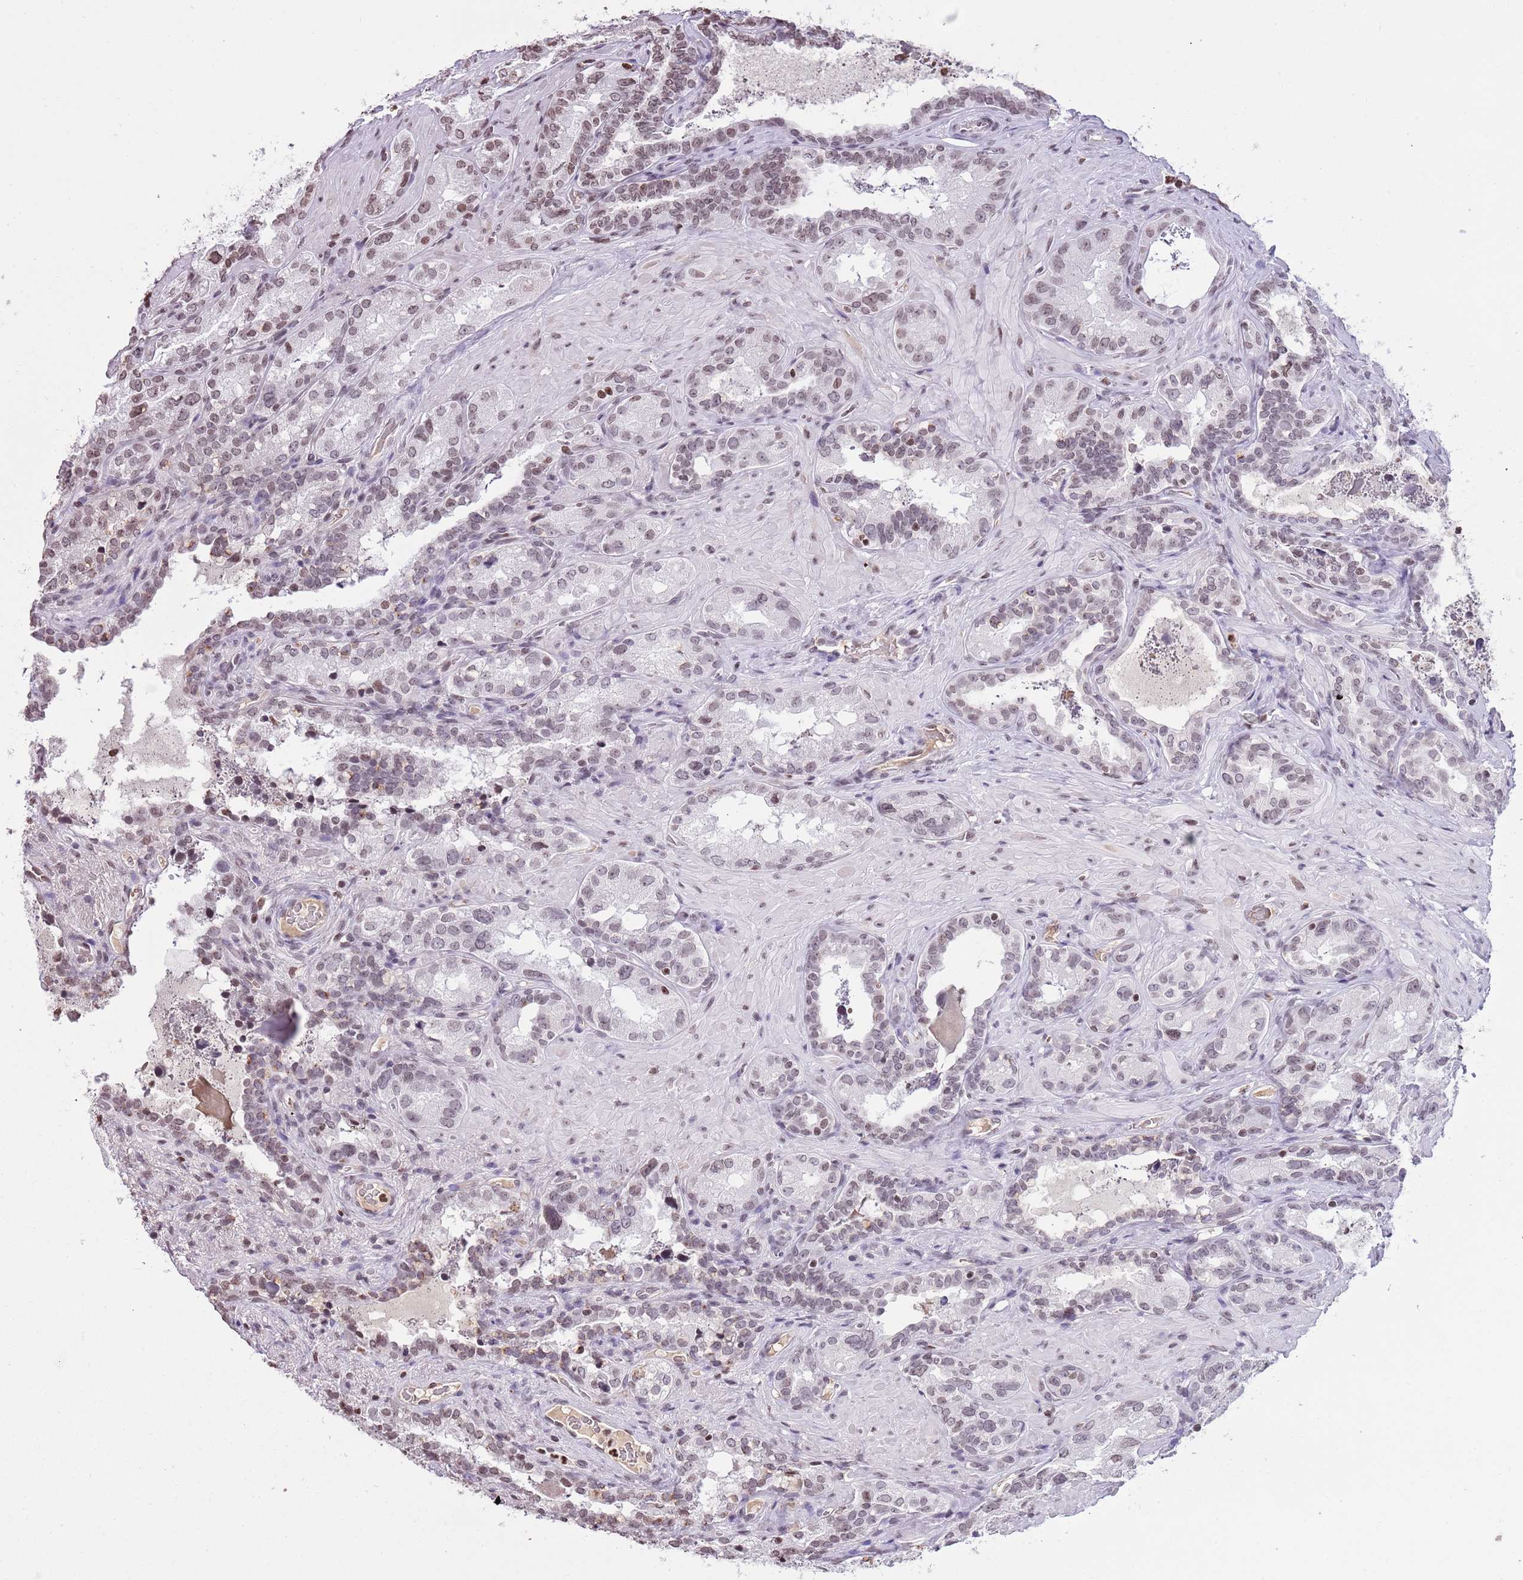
{"staining": {"intensity": "moderate", "quantity": "25%-75%", "location": "nuclear"}, "tissue": "seminal vesicle", "cell_type": "Glandular cells", "image_type": "normal", "snomed": [{"axis": "morphology", "description": "Normal tissue, NOS"}, {"axis": "topography", "description": "Seminal veicle"}, {"axis": "topography", "description": "Peripheral nerve tissue"}], "caption": "Benign seminal vesicle displays moderate nuclear staining in about 25%-75% of glandular cells, visualized by immunohistochemistry. The staining is performed using DAB (3,3'-diaminobenzidine) brown chromogen to label protein expression. The nuclei are counter-stained blue using hematoxylin.", "gene": "KPNA3", "patient": {"sex": "male", "age": 67}}